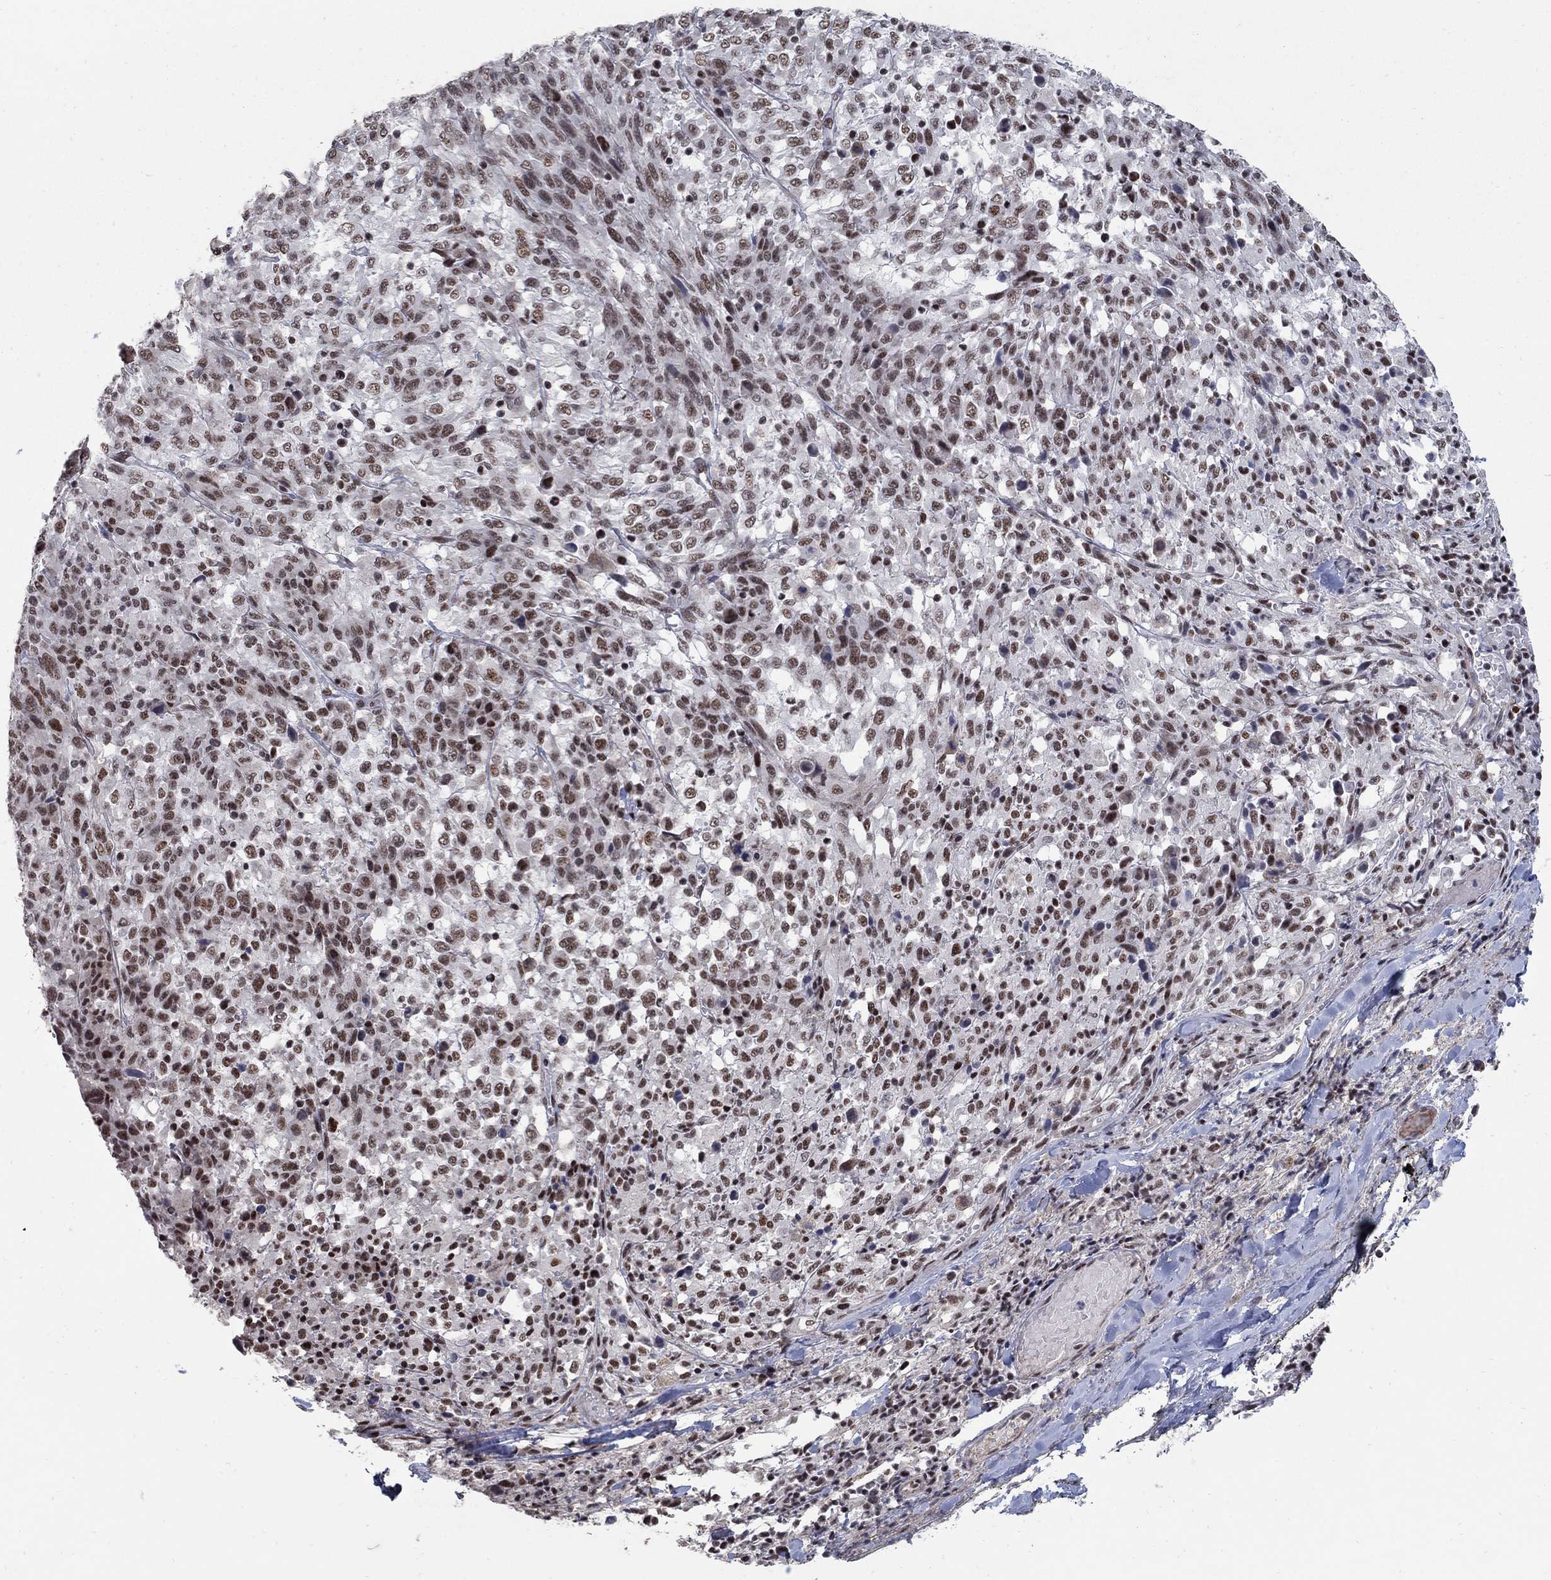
{"staining": {"intensity": "moderate", "quantity": ">75%", "location": "nuclear"}, "tissue": "melanoma", "cell_type": "Tumor cells", "image_type": "cancer", "snomed": [{"axis": "morphology", "description": "Malignant melanoma, NOS"}, {"axis": "topography", "description": "Skin"}], "caption": "Immunohistochemical staining of human melanoma shows moderate nuclear protein staining in approximately >75% of tumor cells.", "gene": "PNISR", "patient": {"sex": "female", "age": 91}}